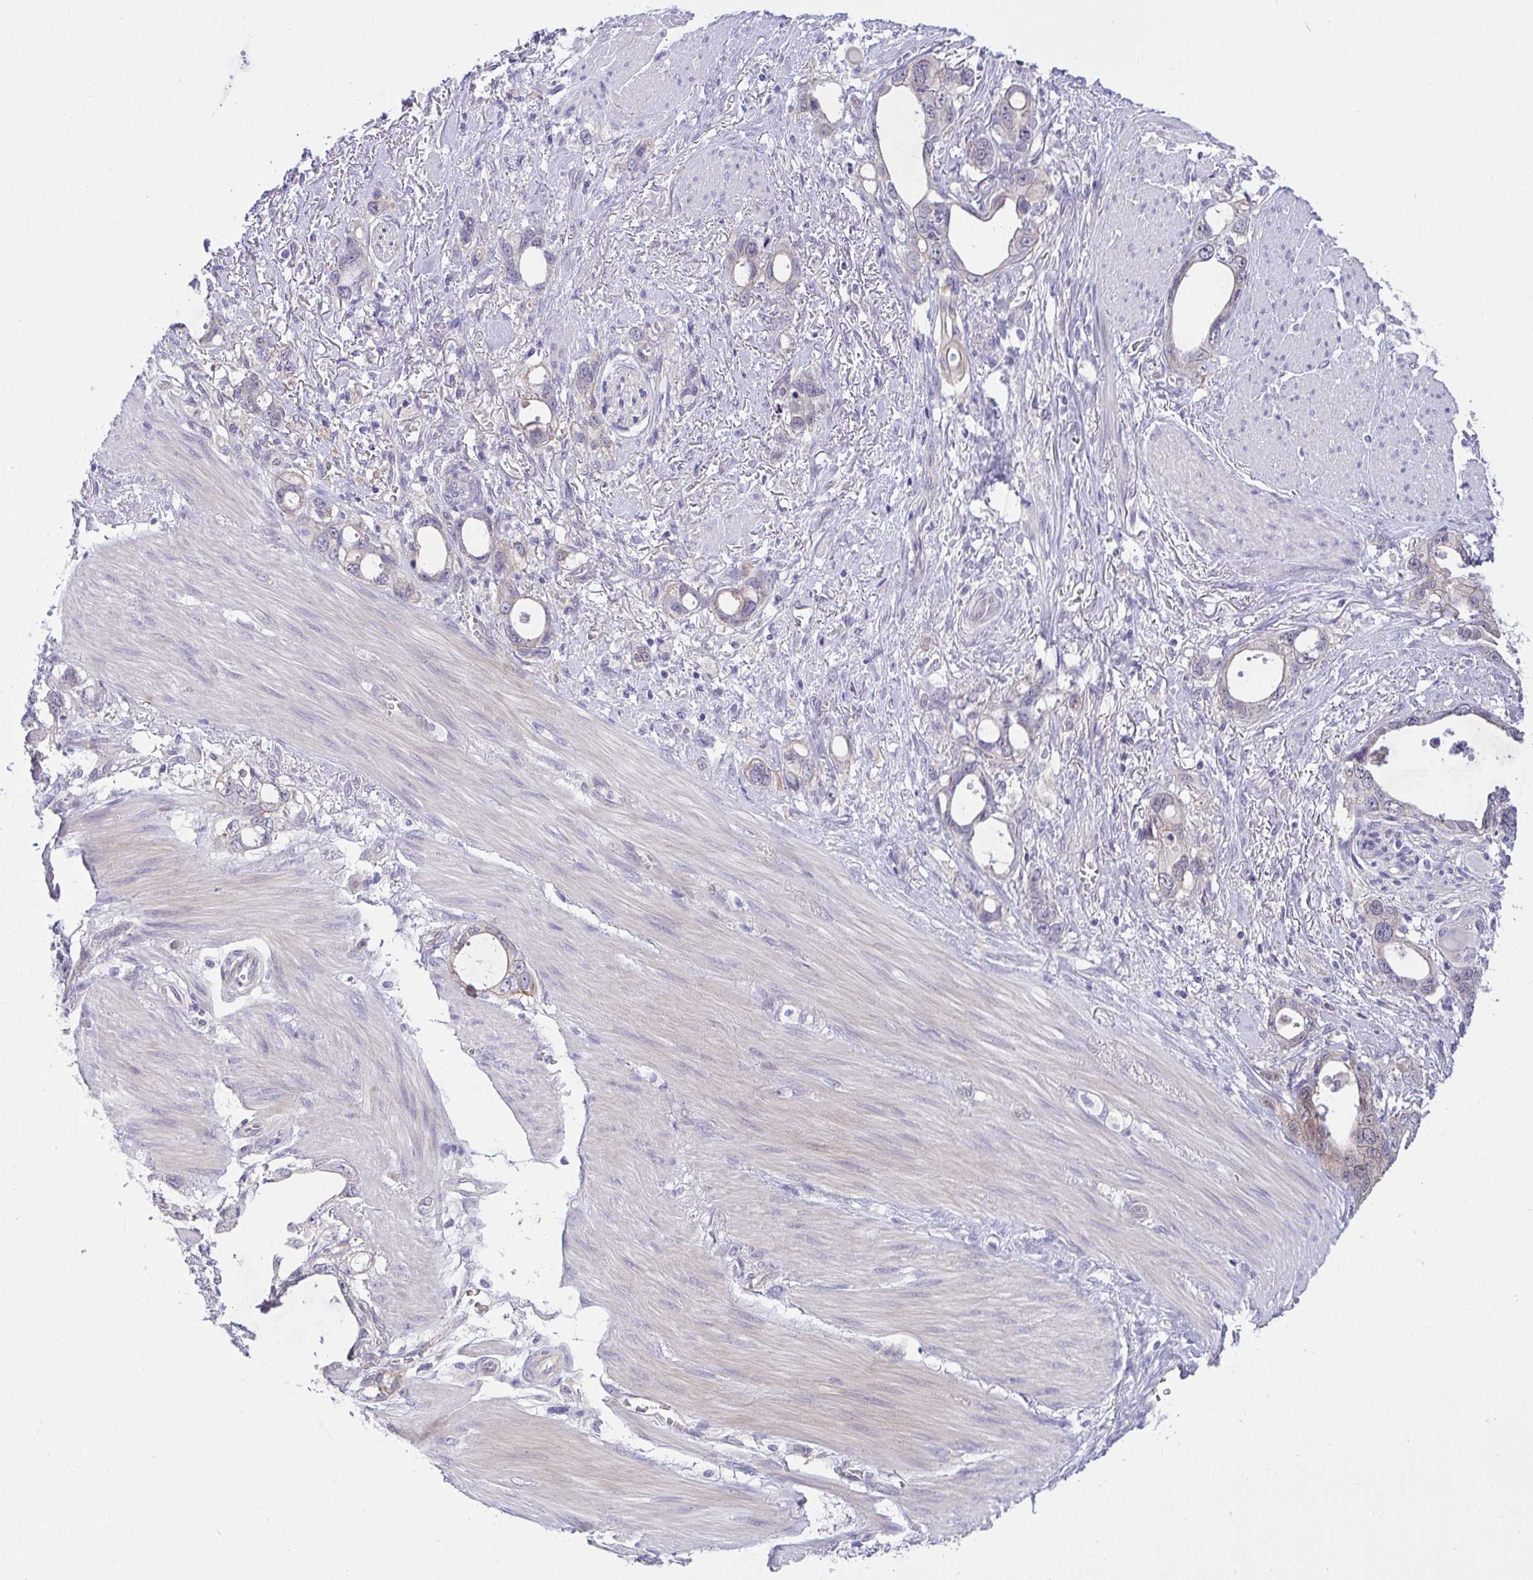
{"staining": {"intensity": "moderate", "quantity": "25%-75%", "location": "cytoplasmic/membranous,nuclear"}, "tissue": "stomach cancer", "cell_type": "Tumor cells", "image_type": "cancer", "snomed": [{"axis": "morphology", "description": "Adenocarcinoma, NOS"}, {"axis": "topography", "description": "Stomach, upper"}], "caption": "Immunohistochemical staining of human stomach cancer (adenocarcinoma) exhibits medium levels of moderate cytoplasmic/membranous and nuclear protein staining in about 25%-75% of tumor cells.", "gene": "HOXD12", "patient": {"sex": "male", "age": 74}}